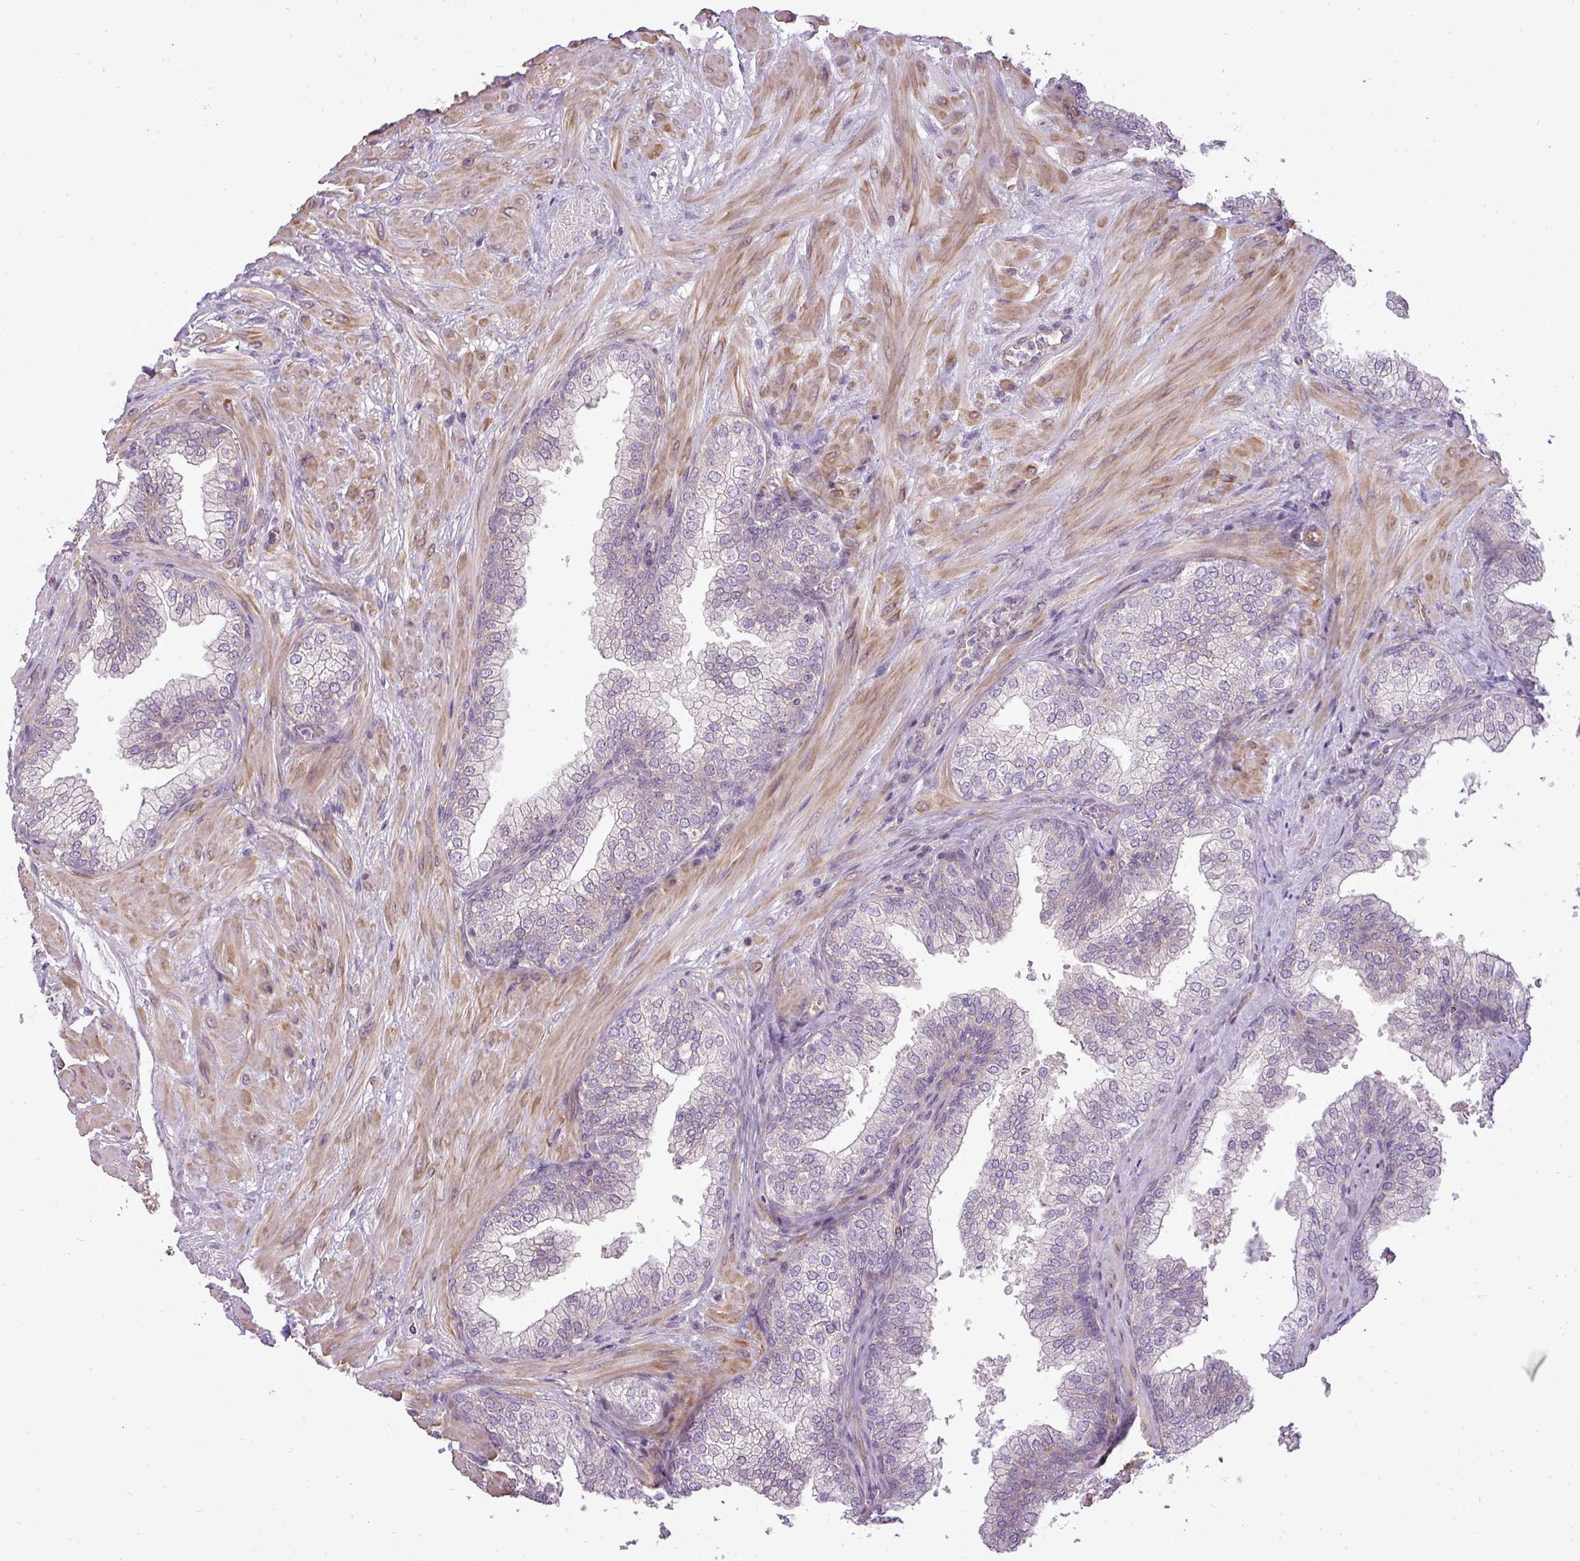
{"staining": {"intensity": "negative", "quantity": "none", "location": "none"}, "tissue": "prostate", "cell_type": "Glandular cells", "image_type": "normal", "snomed": [{"axis": "morphology", "description": "Normal tissue, NOS"}, {"axis": "topography", "description": "Prostate"}], "caption": "Immunohistochemistry of normal human prostate shows no staining in glandular cells. (Brightfield microscopy of DAB immunohistochemistry (IHC) at high magnification).", "gene": "PDRG1", "patient": {"sex": "male", "age": 60}}